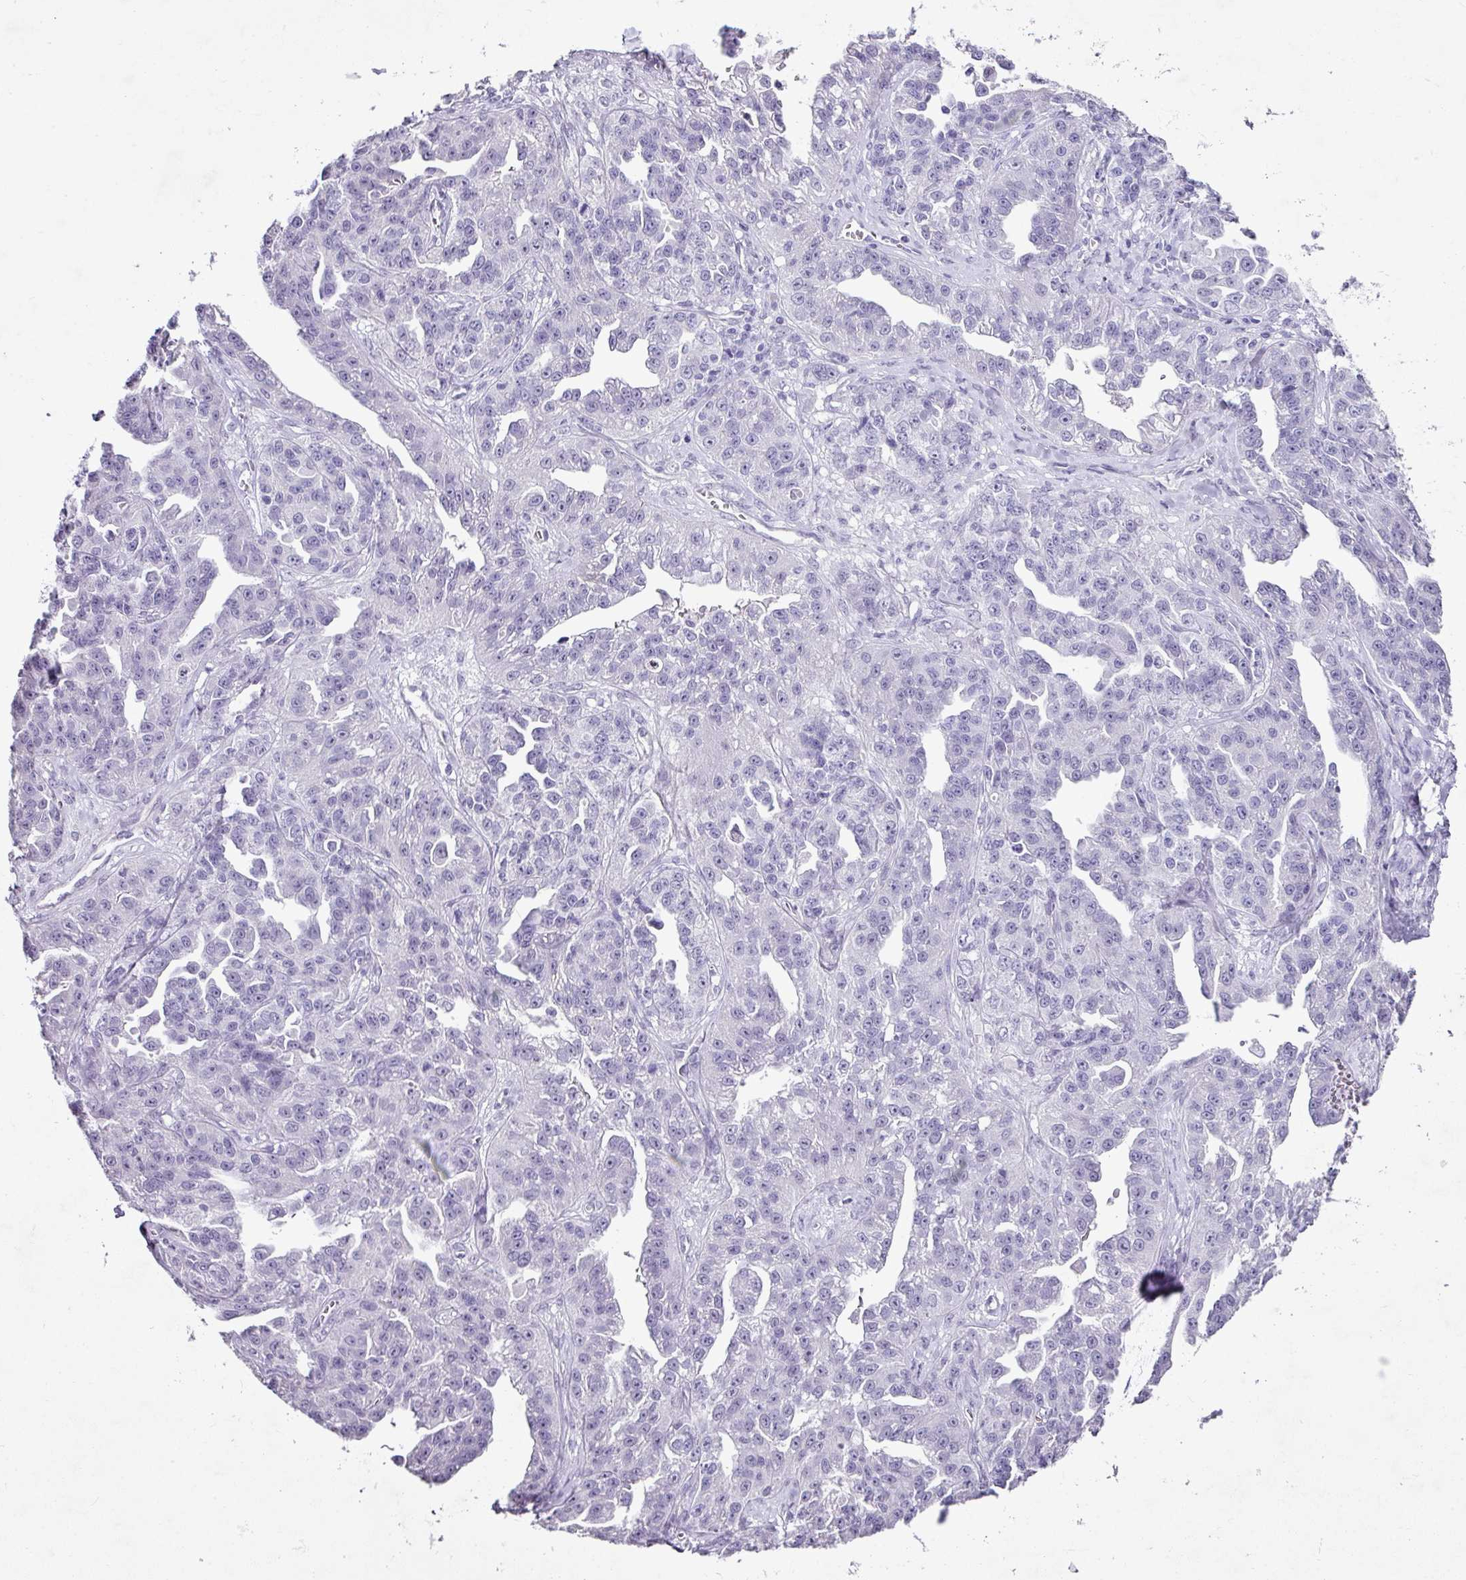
{"staining": {"intensity": "negative", "quantity": "none", "location": "none"}, "tissue": "ovarian cancer", "cell_type": "Tumor cells", "image_type": "cancer", "snomed": [{"axis": "morphology", "description": "Cystadenocarcinoma, serous, NOS"}, {"axis": "topography", "description": "Ovary"}], "caption": "An IHC histopathology image of ovarian cancer (serous cystadenocarcinoma) is shown. There is no staining in tumor cells of ovarian cancer (serous cystadenocarcinoma).", "gene": "TRA2A", "patient": {"sex": "female", "age": 75}}